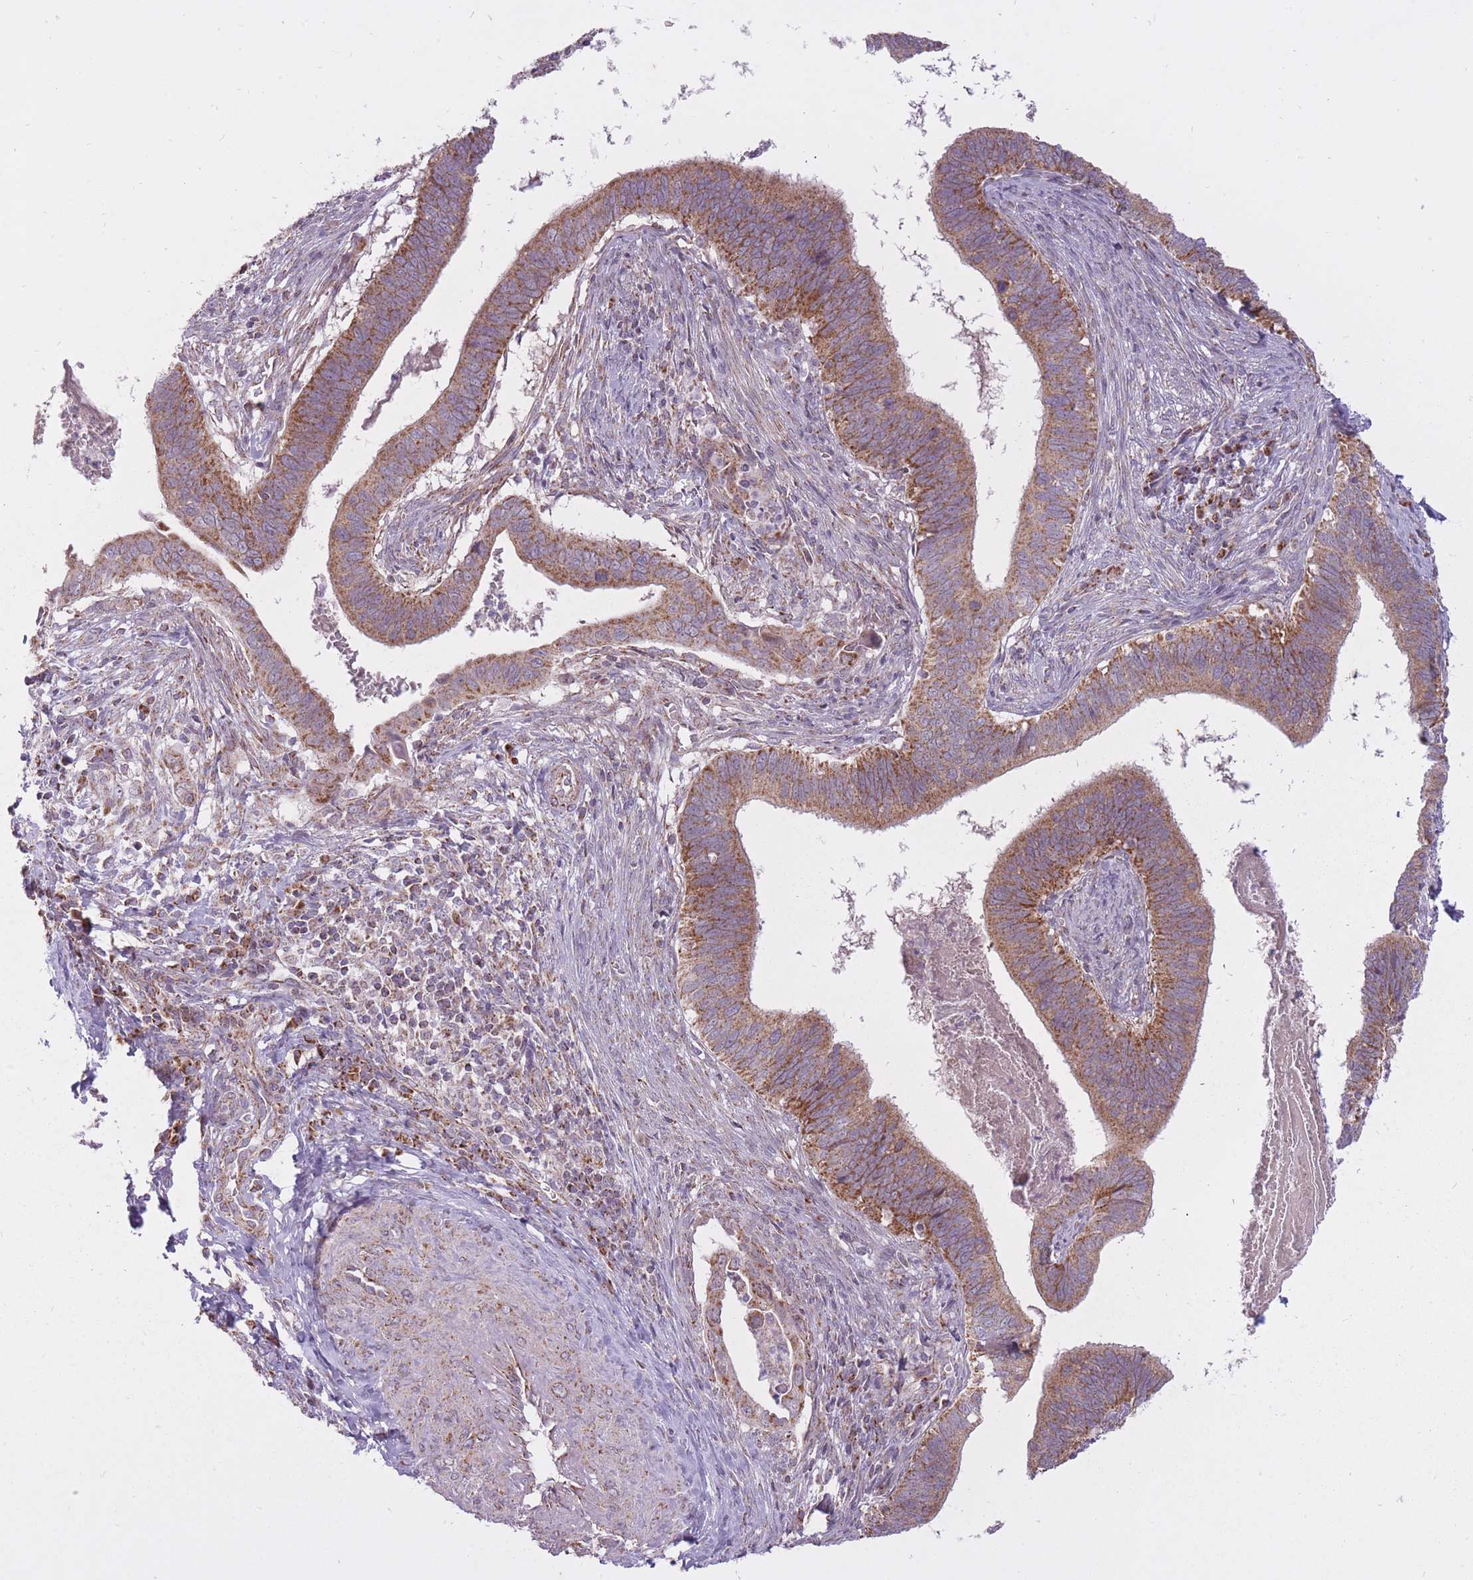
{"staining": {"intensity": "strong", "quantity": "25%-75%", "location": "cytoplasmic/membranous"}, "tissue": "cervical cancer", "cell_type": "Tumor cells", "image_type": "cancer", "snomed": [{"axis": "morphology", "description": "Adenocarcinoma, NOS"}, {"axis": "topography", "description": "Cervix"}], "caption": "A high-resolution micrograph shows IHC staining of cervical adenocarcinoma, which exhibits strong cytoplasmic/membranous staining in about 25%-75% of tumor cells.", "gene": "LIN7C", "patient": {"sex": "female", "age": 42}}